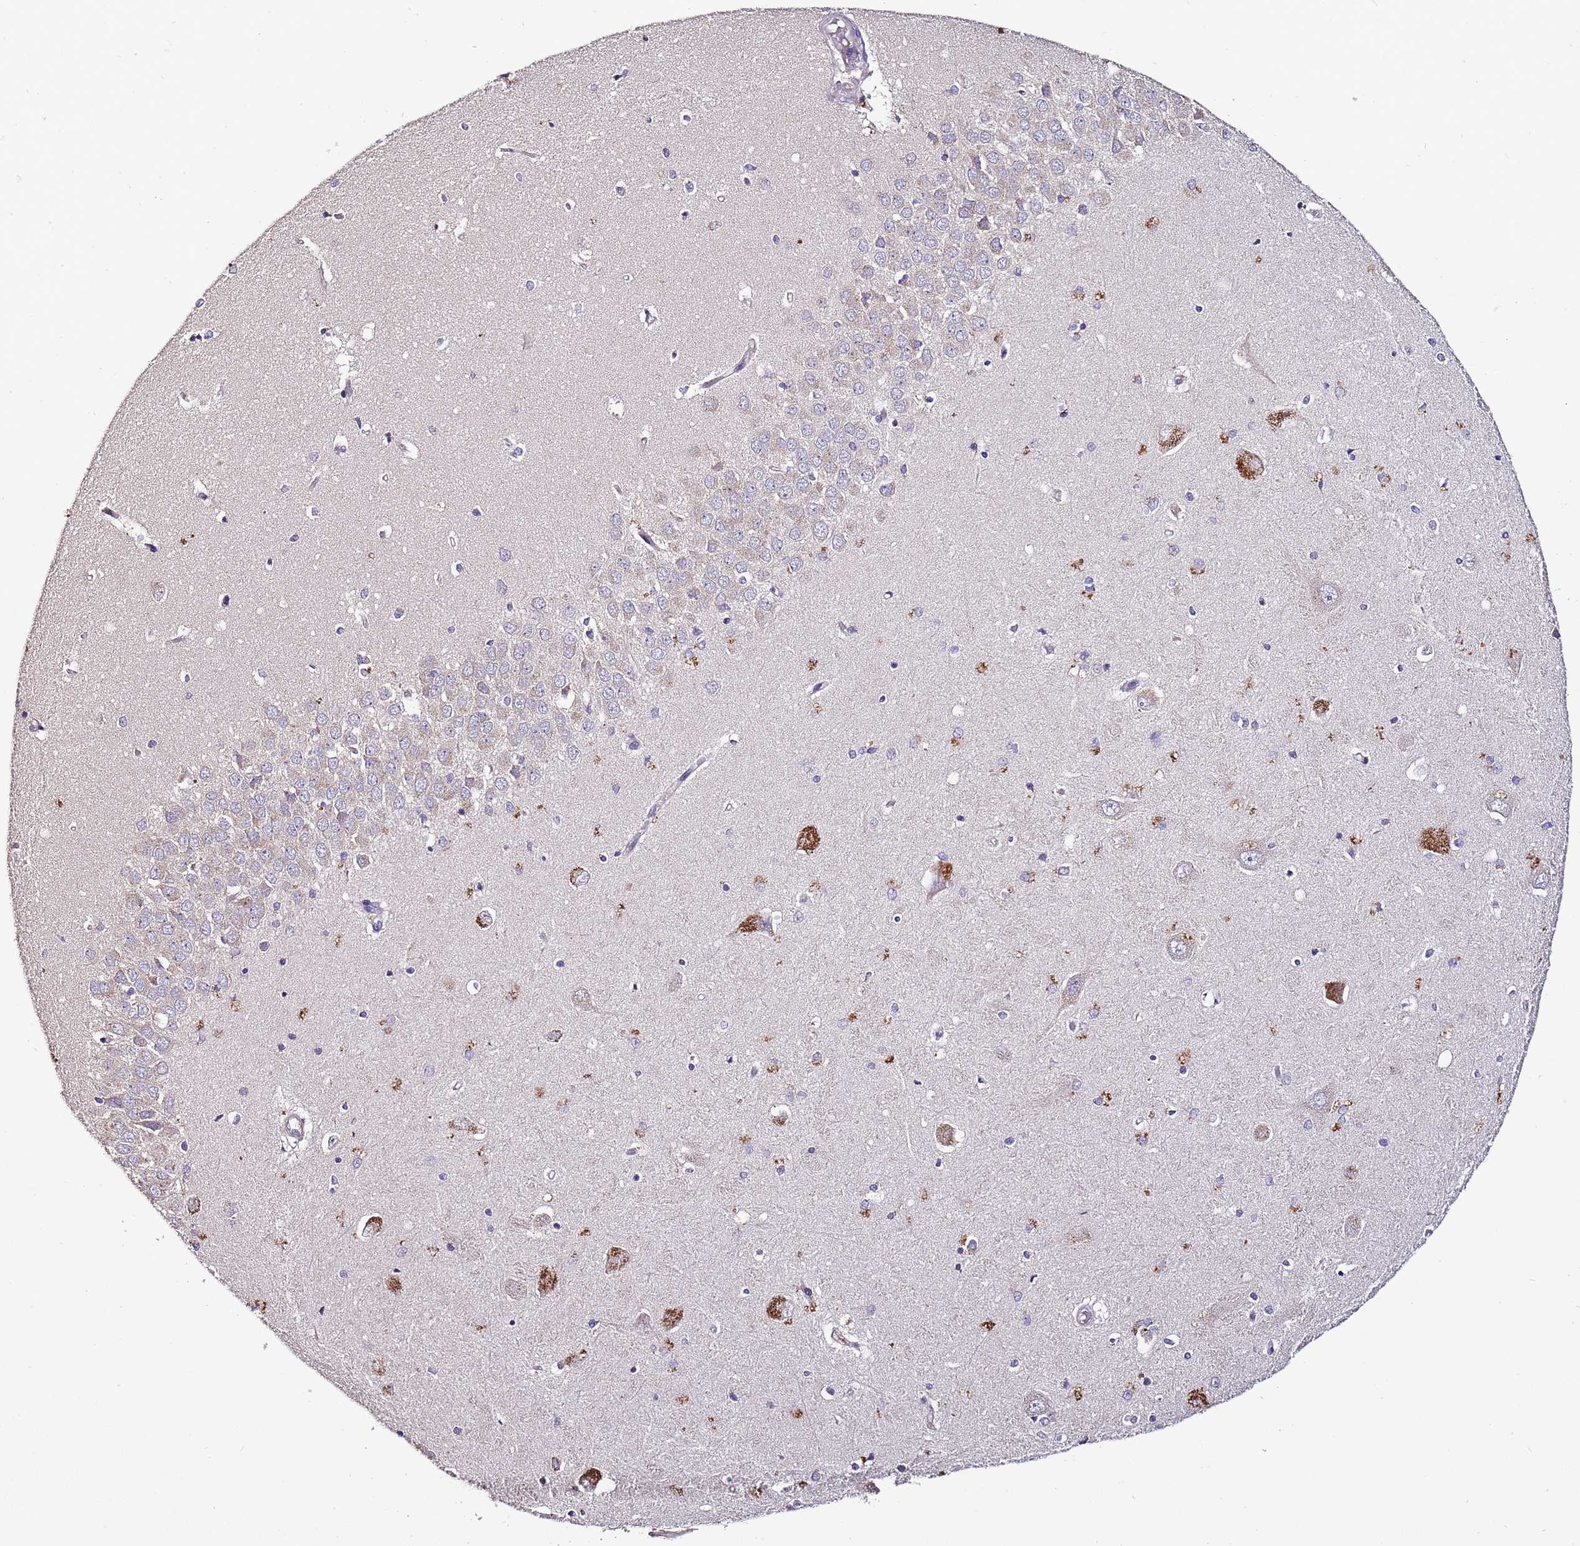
{"staining": {"intensity": "negative", "quantity": "none", "location": "none"}, "tissue": "hippocampus", "cell_type": "Glial cells", "image_type": "normal", "snomed": [{"axis": "morphology", "description": "Normal tissue, NOS"}, {"axis": "topography", "description": "Hippocampus"}], "caption": "Glial cells show no significant staining in normal hippocampus. (Brightfield microscopy of DAB (3,3'-diaminobenzidine) immunohistochemistry (IHC) at high magnification).", "gene": "FAM20A", "patient": {"sex": "male", "age": 45}}